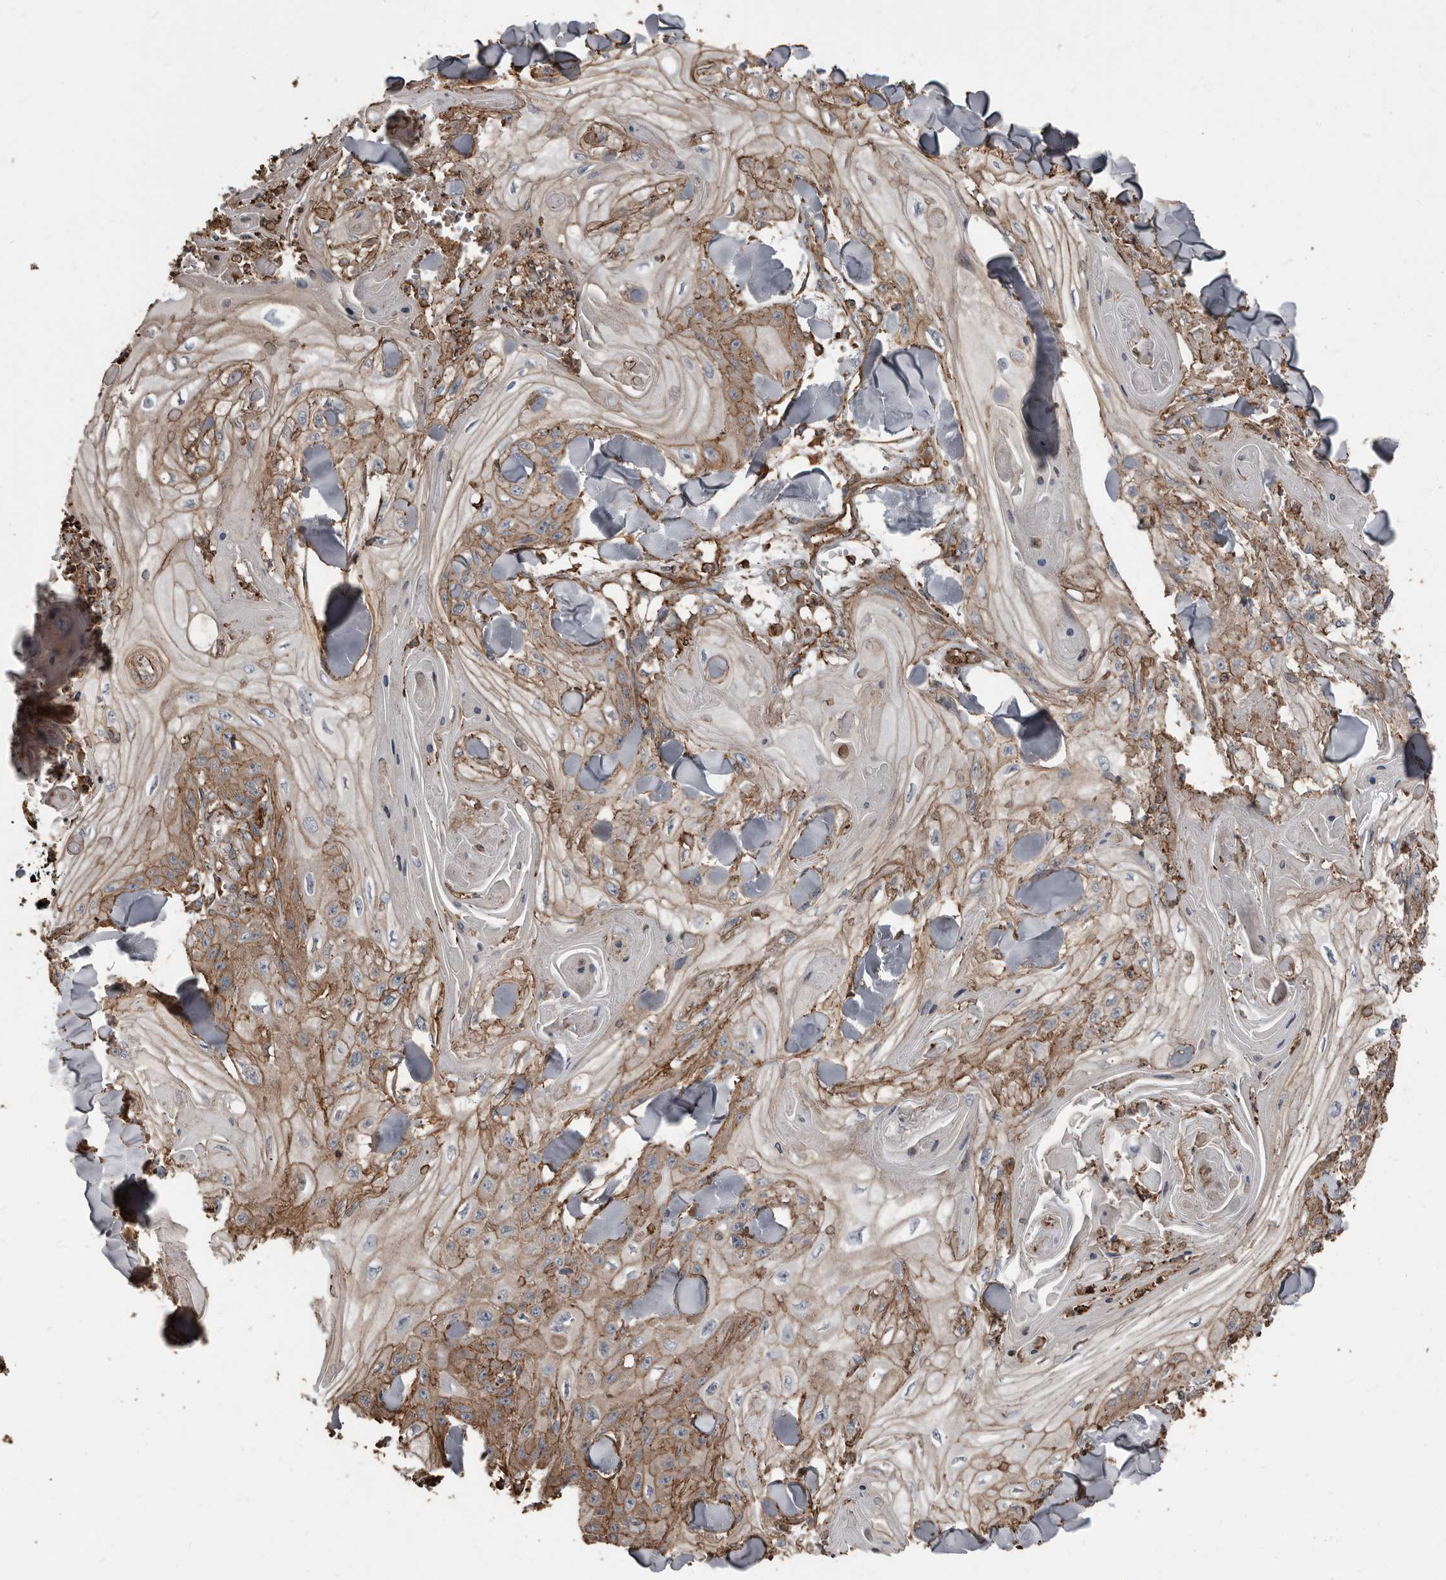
{"staining": {"intensity": "moderate", "quantity": "25%-75%", "location": "cytoplasmic/membranous"}, "tissue": "skin cancer", "cell_type": "Tumor cells", "image_type": "cancer", "snomed": [{"axis": "morphology", "description": "Squamous cell carcinoma, NOS"}, {"axis": "topography", "description": "Skin"}], "caption": "Immunohistochemistry (IHC) histopathology image of neoplastic tissue: human squamous cell carcinoma (skin) stained using immunohistochemistry demonstrates medium levels of moderate protein expression localized specifically in the cytoplasmic/membranous of tumor cells, appearing as a cytoplasmic/membranous brown color.", "gene": "DENND6B", "patient": {"sex": "male", "age": 74}}